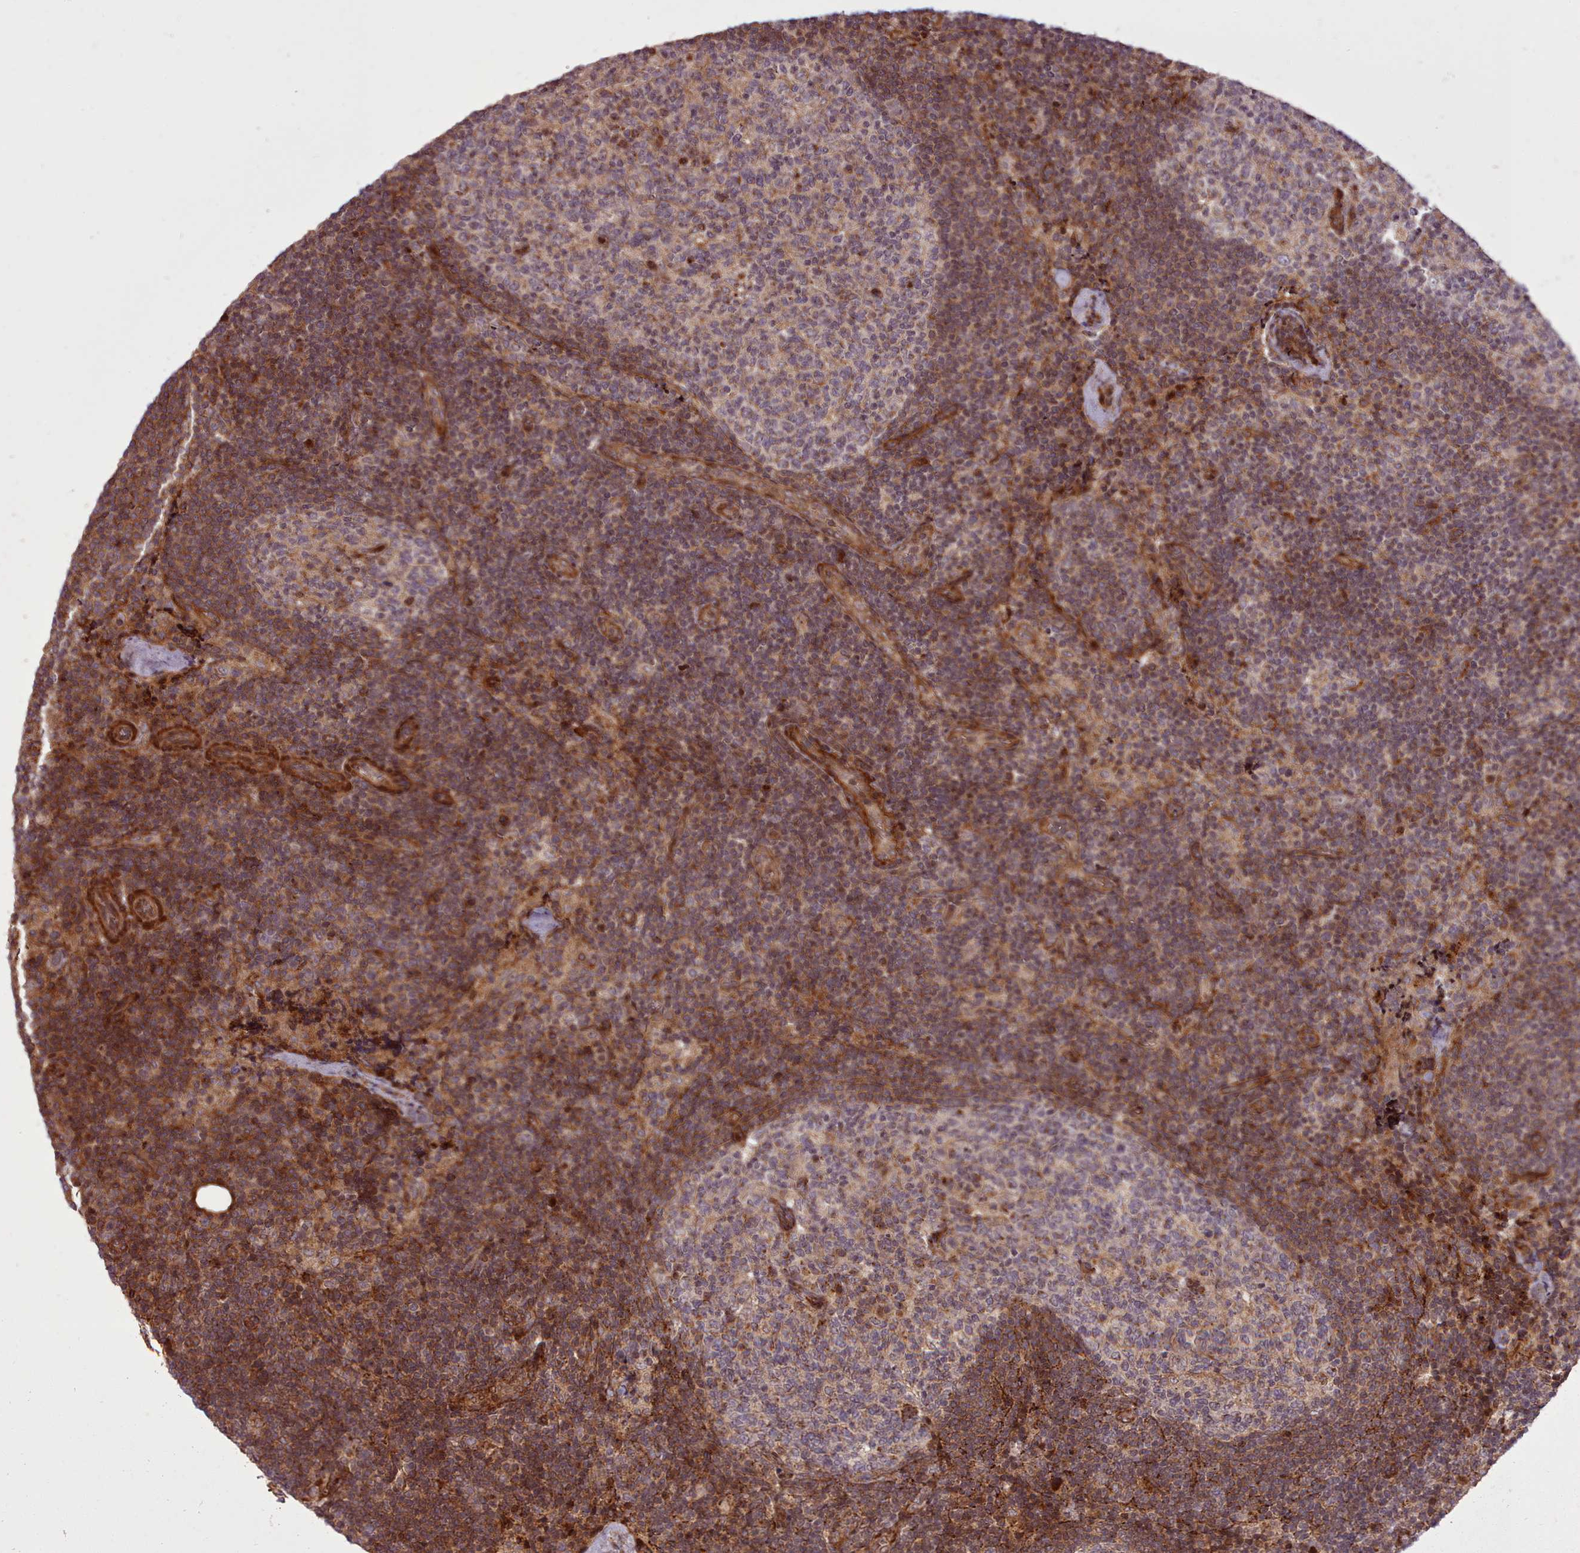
{"staining": {"intensity": "strong", "quantity": "<25%", "location": "cytoplasmic/membranous,nuclear"}, "tissue": "lymph node", "cell_type": "Germinal center cells", "image_type": "normal", "snomed": [{"axis": "morphology", "description": "Normal tissue, NOS"}, {"axis": "topography", "description": "Lymph node"}], "caption": "Strong cytoplasmic/membranous,nuclear protein expression is identified in approximately <25% of germinal center cells in lymph node. Ihc stains the protein of interest in brown and the nuclei are stained blue.", "gene": "NLRP7", "patient": {"sex": "female", "age": 31}}